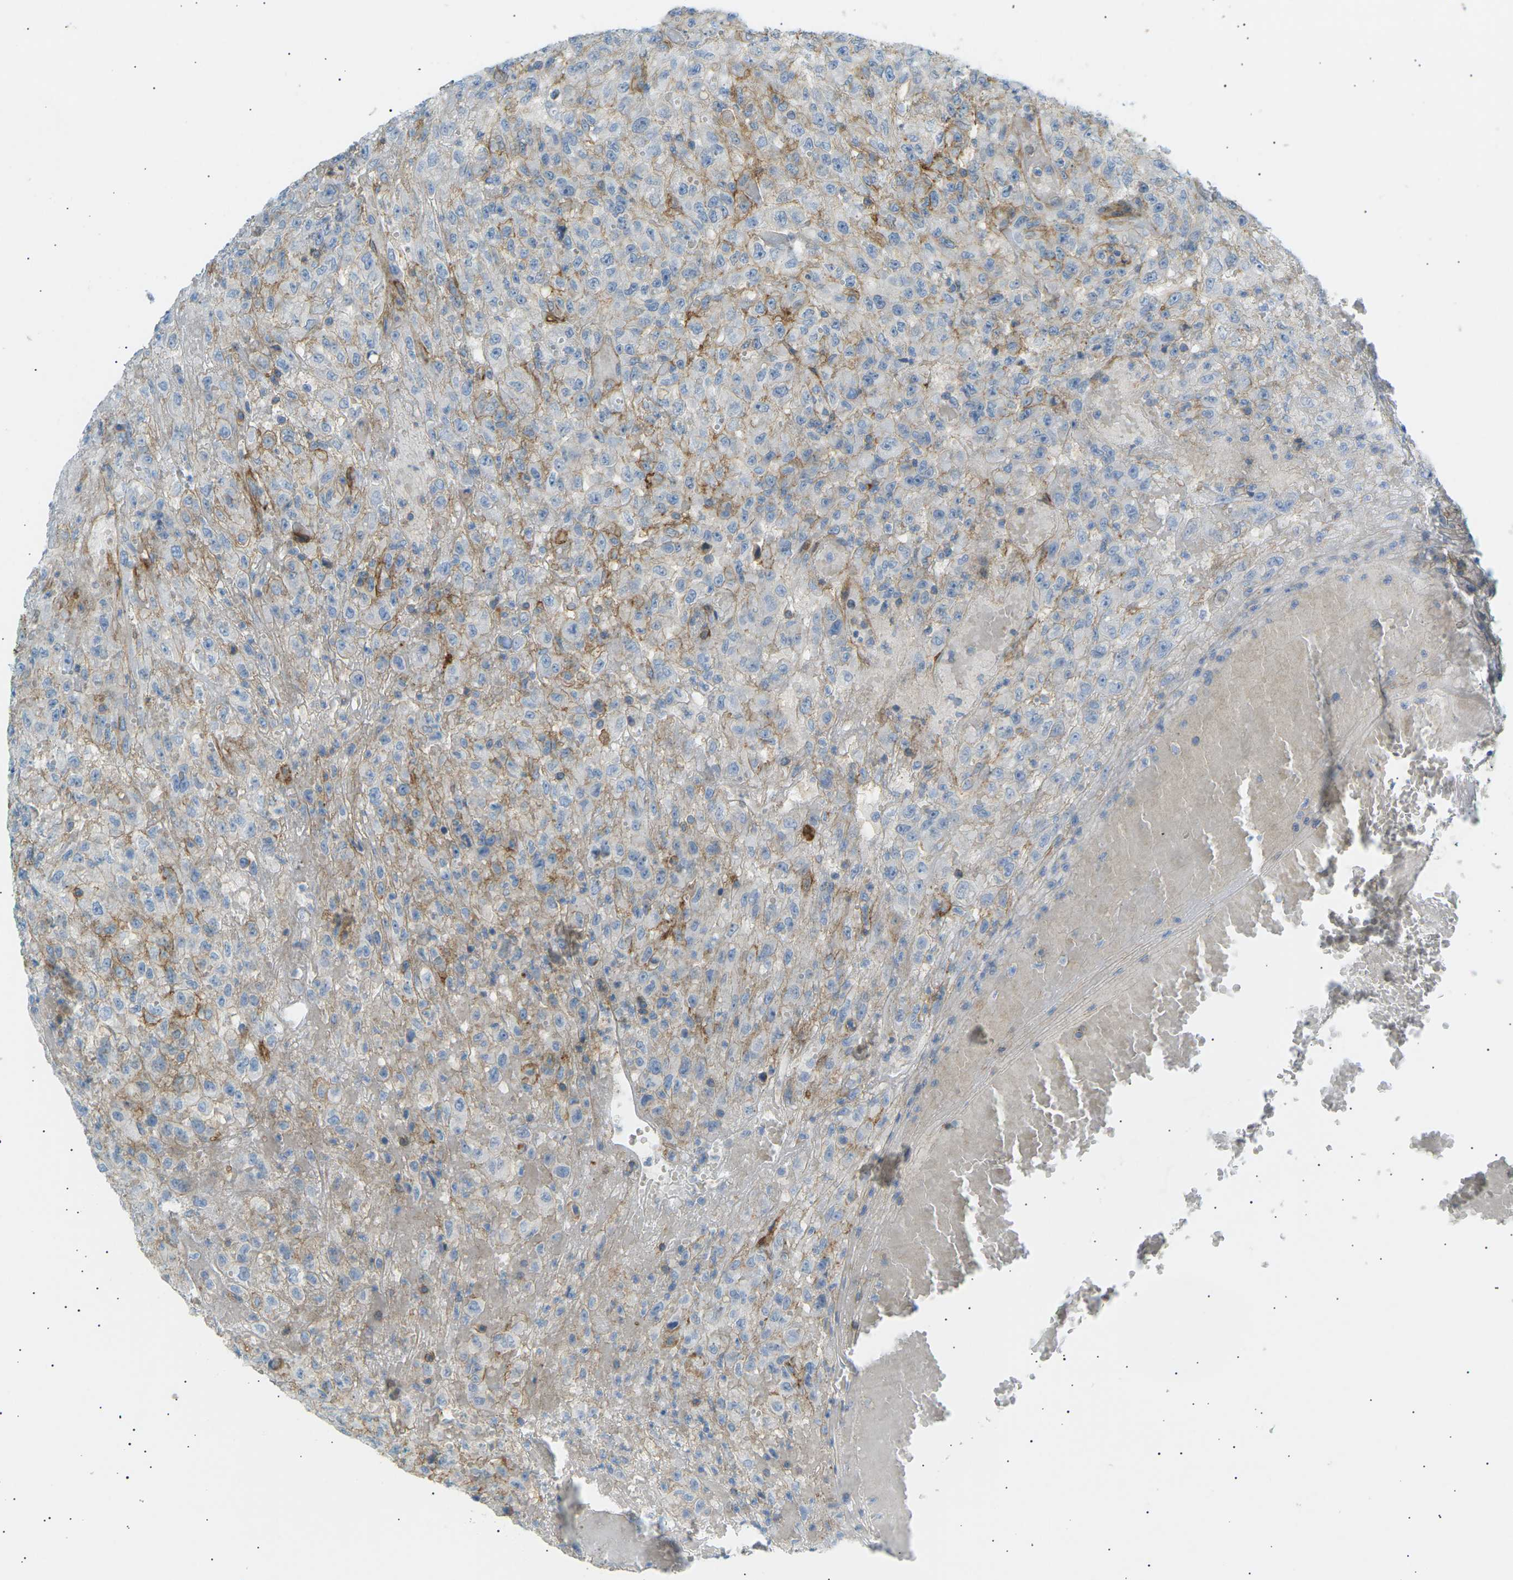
{"staining": {"intensity": "weak", "quantity": "<25%", "location": "cytoplasmic/membranous"}, "tissue": "urothelial cancer", "cell_type": "Tumor cells", "image_type": "cancer", "snomed": [{"axis": "morphology", "description": "Urothelial carcinoma, High grade"}, {"axis": "topography", "description": "Urinary bladder"}], "caption": "This is a photomicrograph of IHC staining of urothelial cancer, which shows no staining in tumor cells.", "gene": "ATP2B4", "patient": {"sex": "male", "age": 46}}